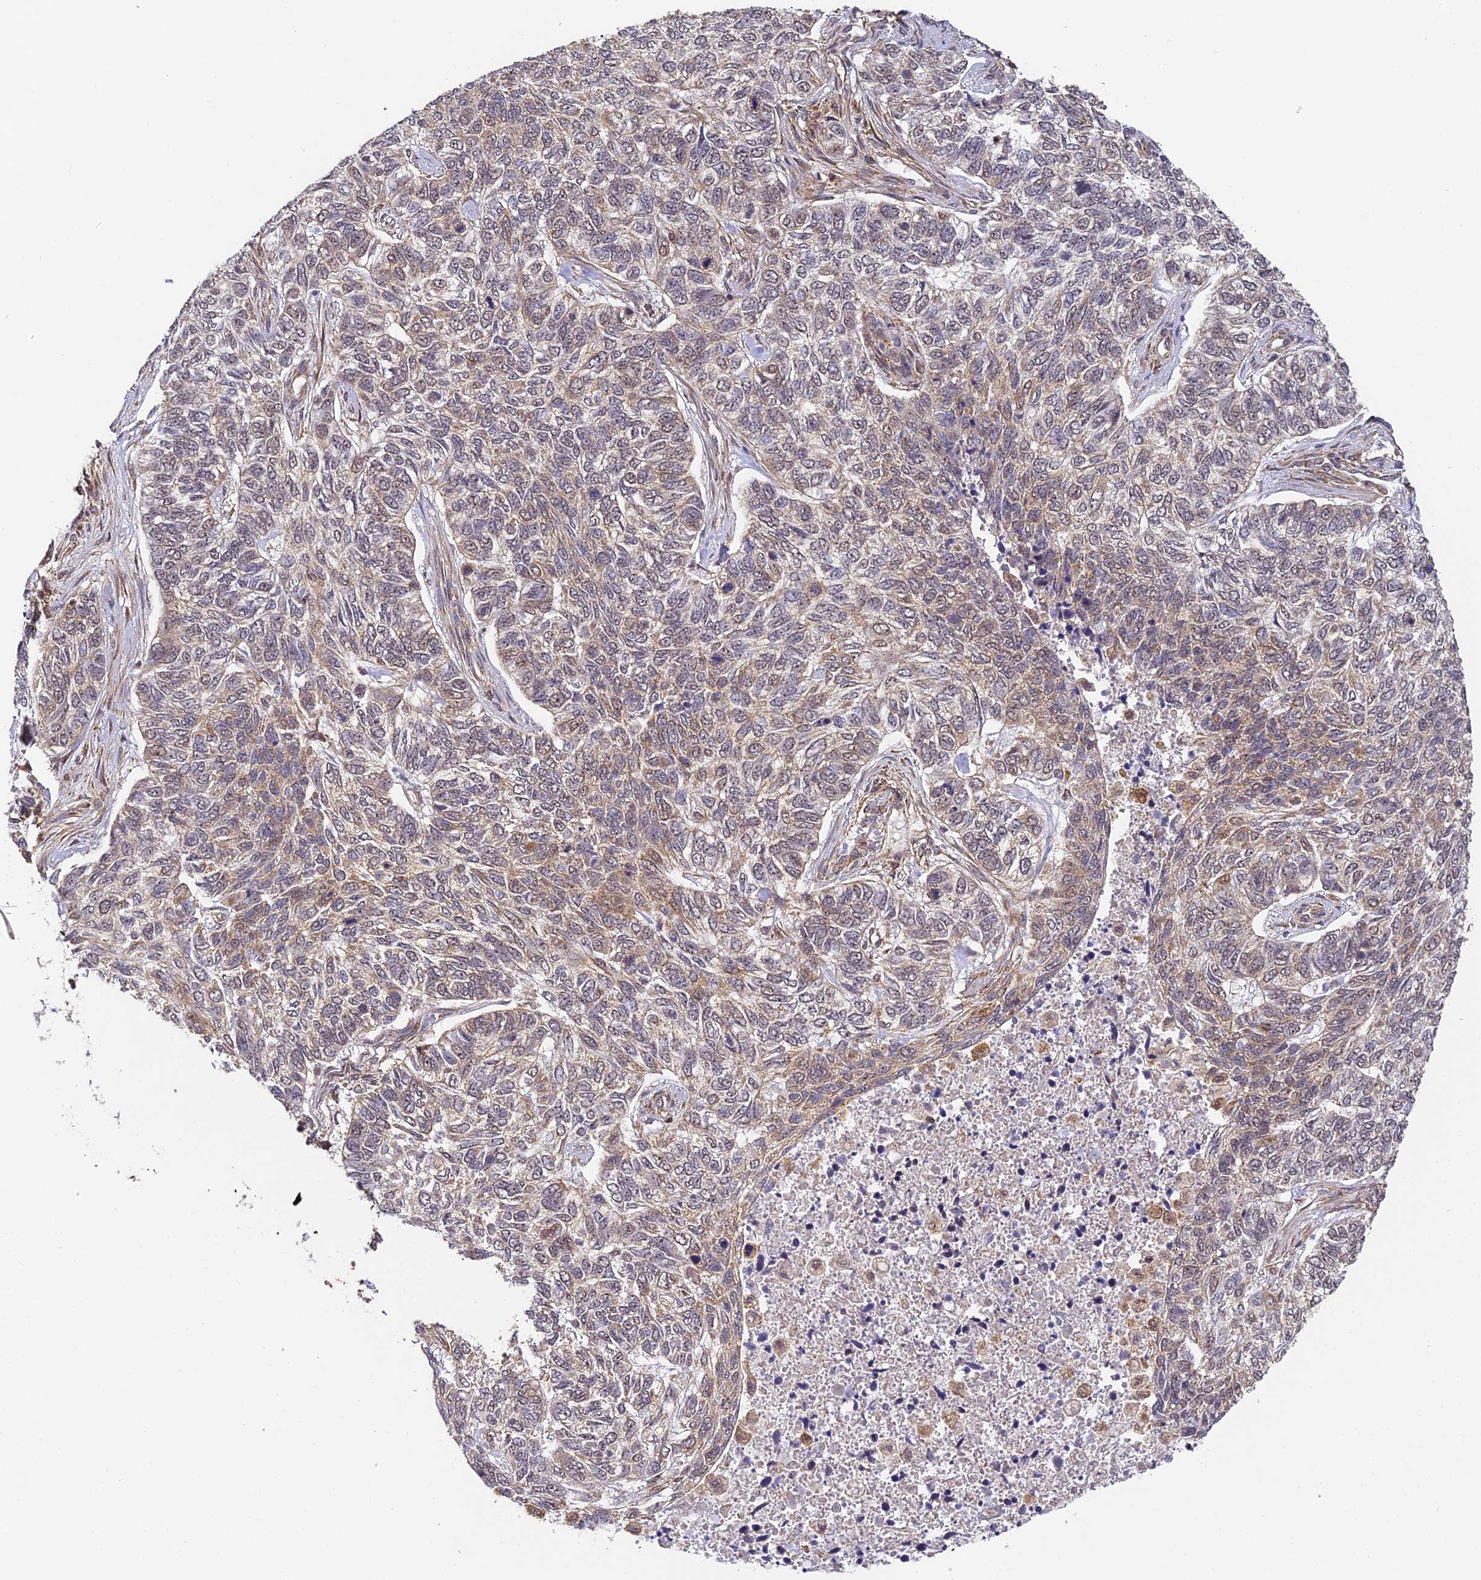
{"staining": {"intensity": "negative", "quantity": "none", "location": "none"}, "tissue": "skin cancer", "cell_type": "Tumor cells", "image_type": "cancer", "snomed": [{"axis": "morphology", "description": "Basal cell carcinoma"}, {"axis": "topography", "description": "Skin"}], "caption": "Immunohistochemistry (IHC) of skin basal cell carcinoma exhibits no staining in tumor cells.", "gene": "ZNF443", "patient": {"sex": "female", "age": 65}}